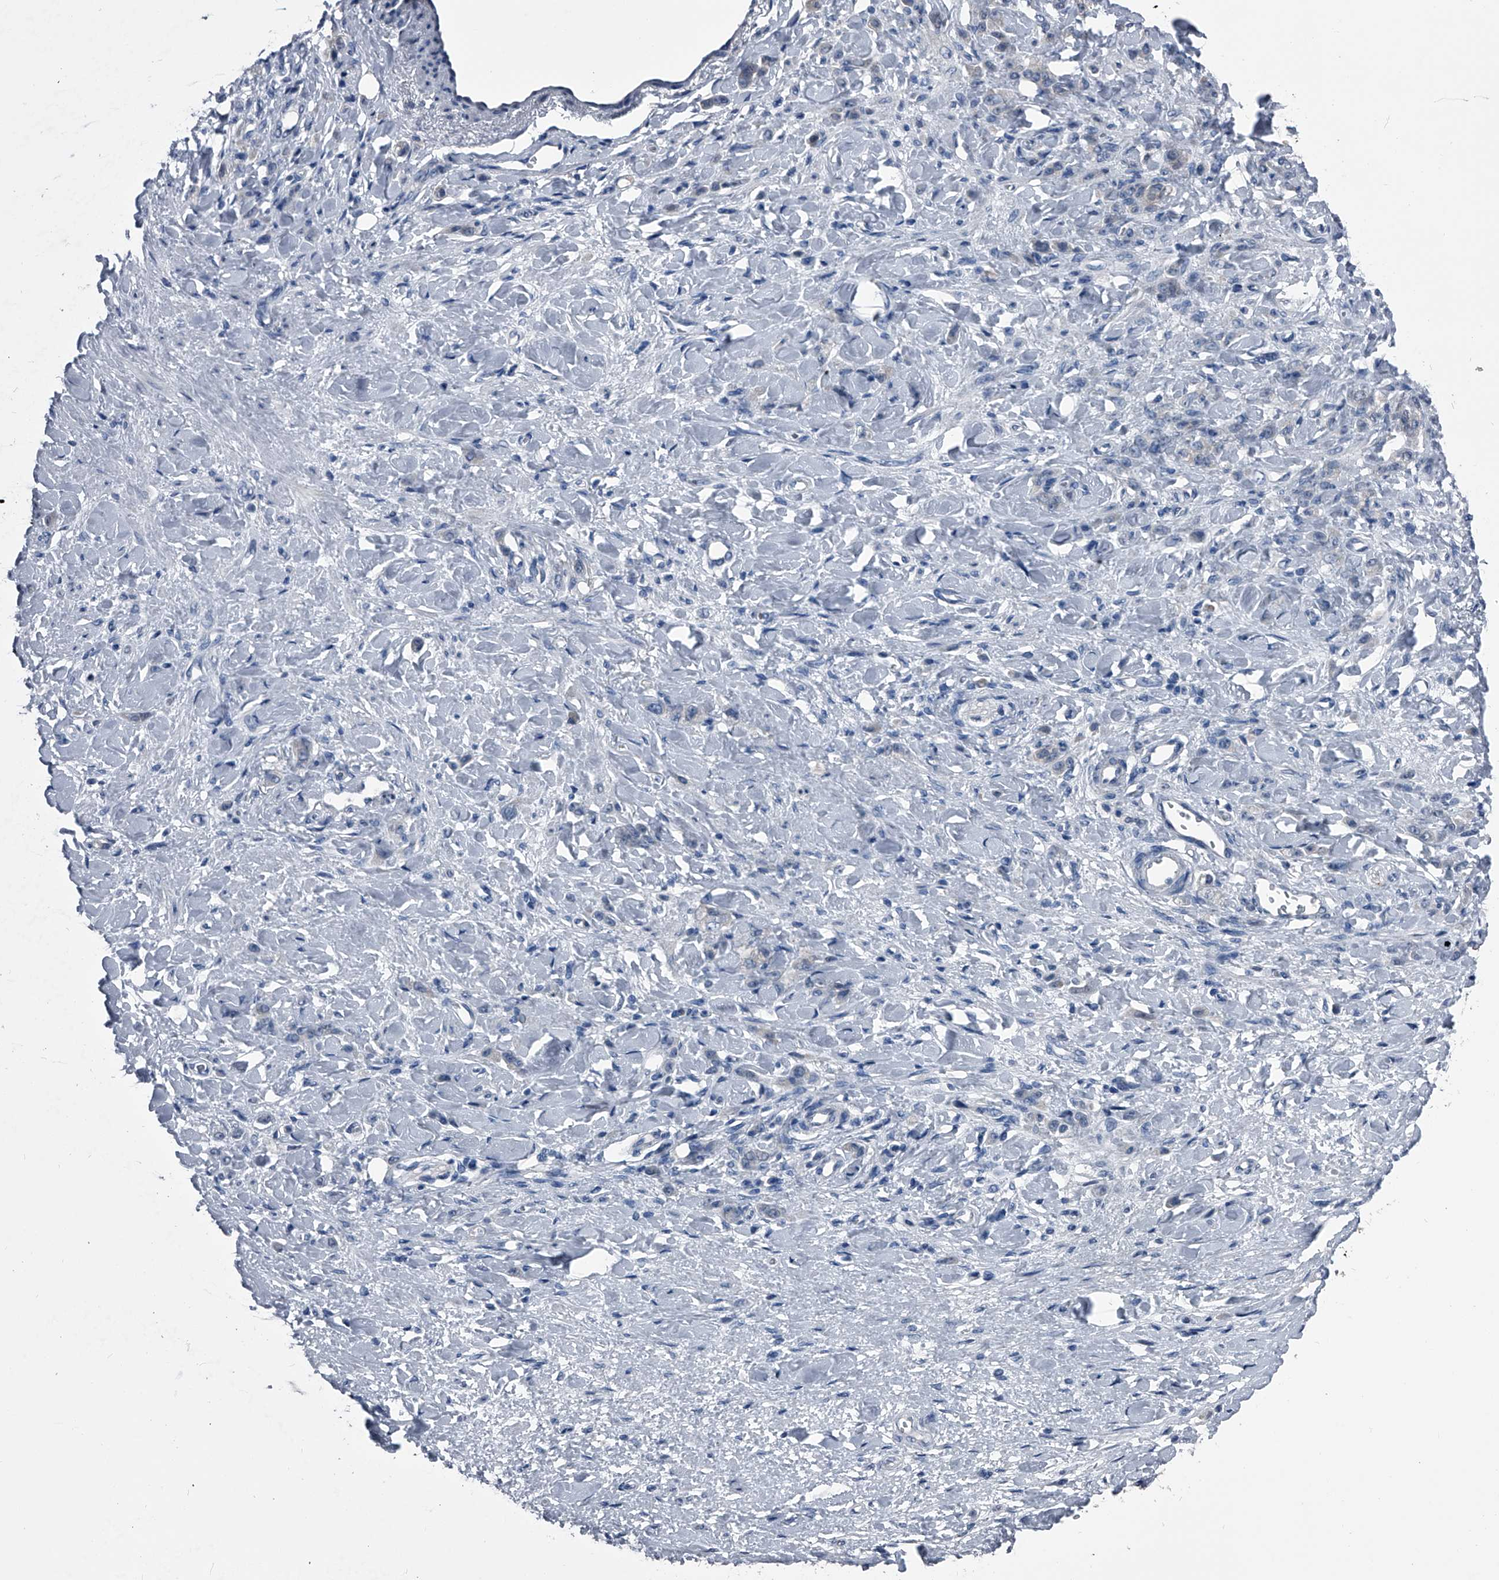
{"staining": {"intensity": "negative", "quantity": "none", "location": "none"}, "tissue": "stomach cancer", "cell_type": "Tumor cells", "image_type": "cancer", "snomed": [{"axis": "morphology", "description": "Normal tissue, NOS"}, {"axis": "morphology", "description": "Adenocarcinoma, NOS"}, {"axis": "topography", "description": "Stomach"}], "caption": "Immunohistochemistry image of neoplastic tissue: stomach adenocarcinoma stained with DAB displays no significant protein expression in tumor cells.", "gene": "KIF13A", "patient": {"sex": "male", "age": 82}}